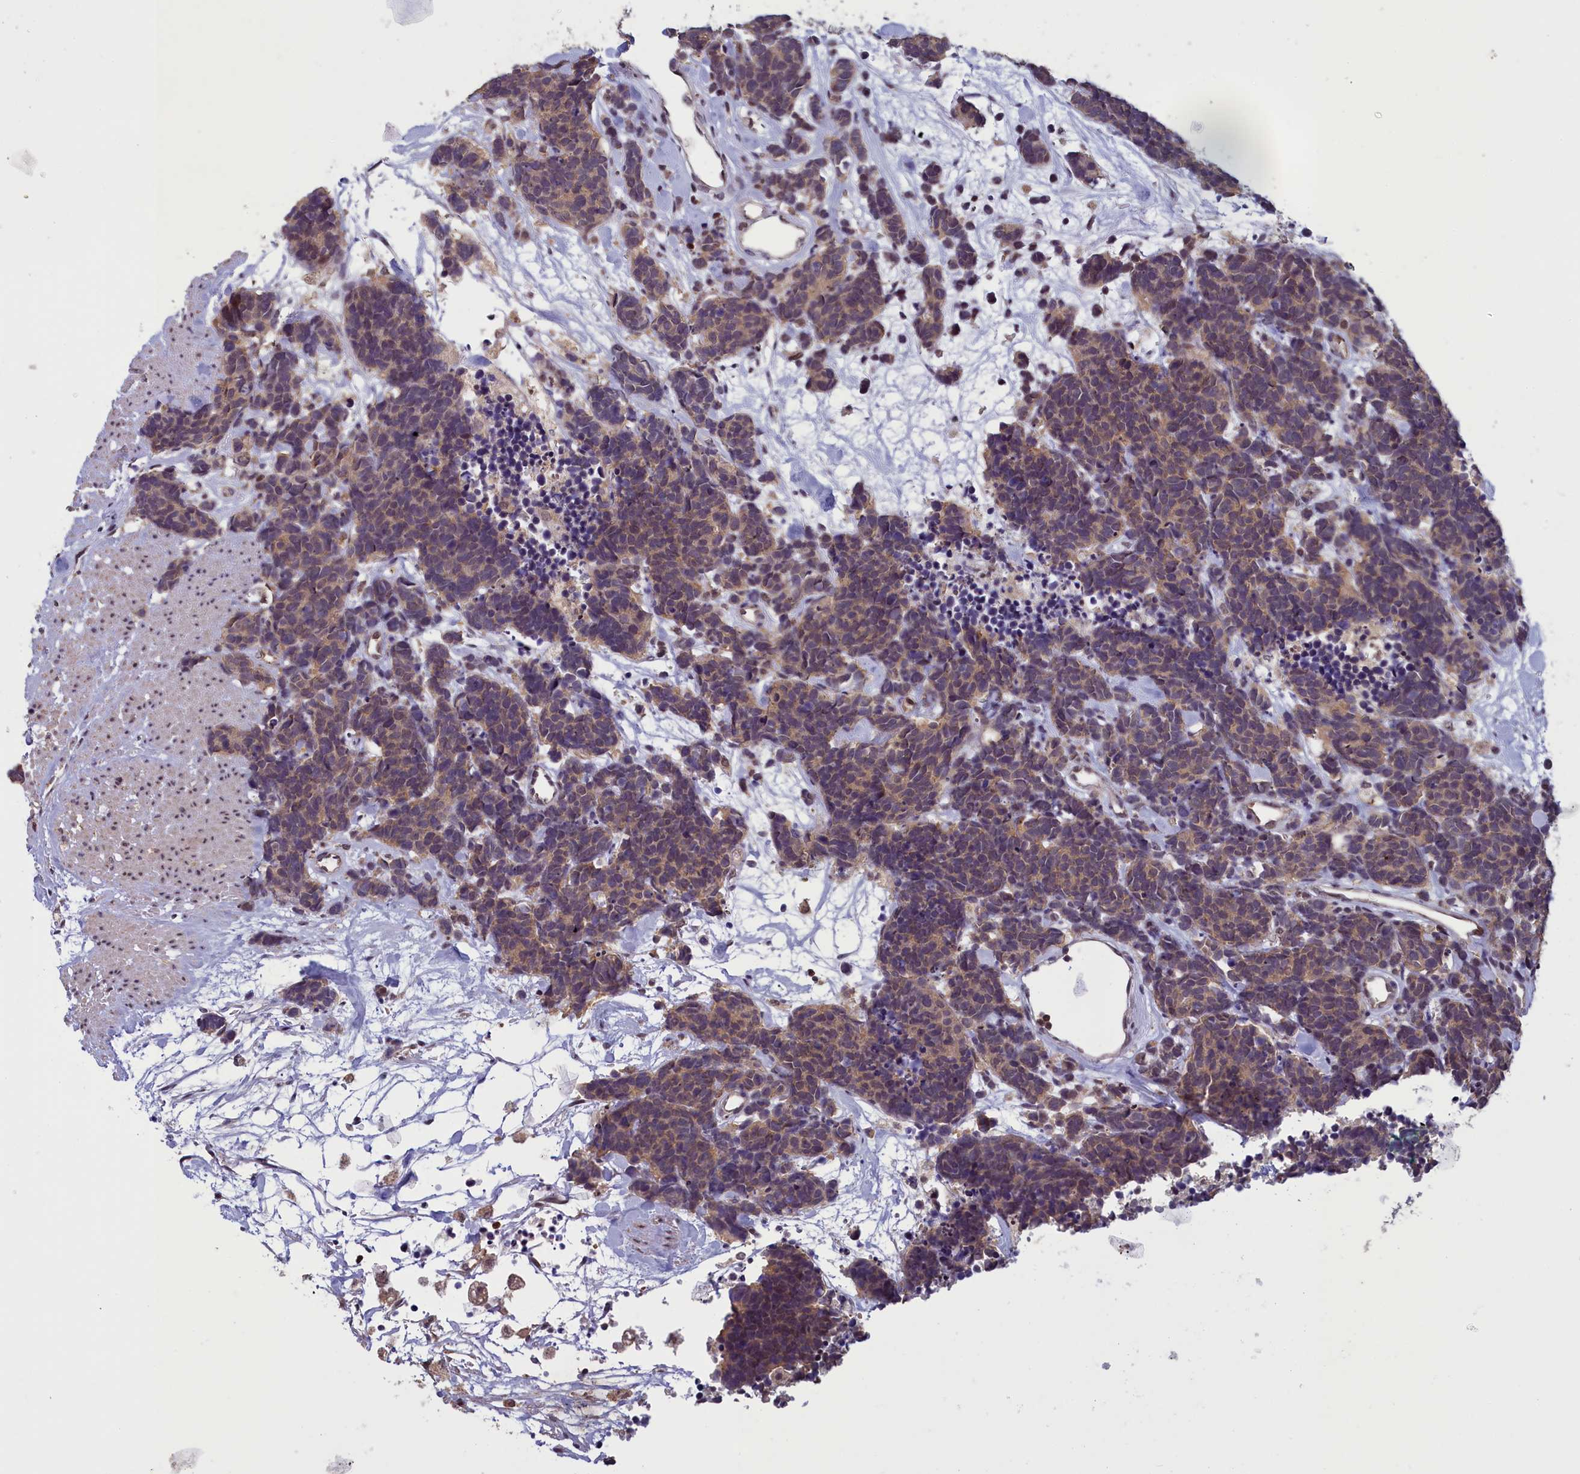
{"staining": {"intensity": "weak", "quantity": "25%-75%", "location": "cytoplasmic/membranous"}, "tissue": "carcinoid", "cell_type": "Tumor cells", "image_type": "cancer", "snomed": [{"axis": "morphology", "description": "Carcinoma, NOS"}, {"axis": "morphology", "description": "Carcinoid, malignant, NOS"}, {"axis": "topography", "description": "Urinary bladder"}], "caption": "Weak cytoplasmic/membranous staining is seen in approximately 25%-75% of tumor cells in malignant carcinoid.", "gene": "NUBP1", "patient": {"sex": "male", "age": 57}}